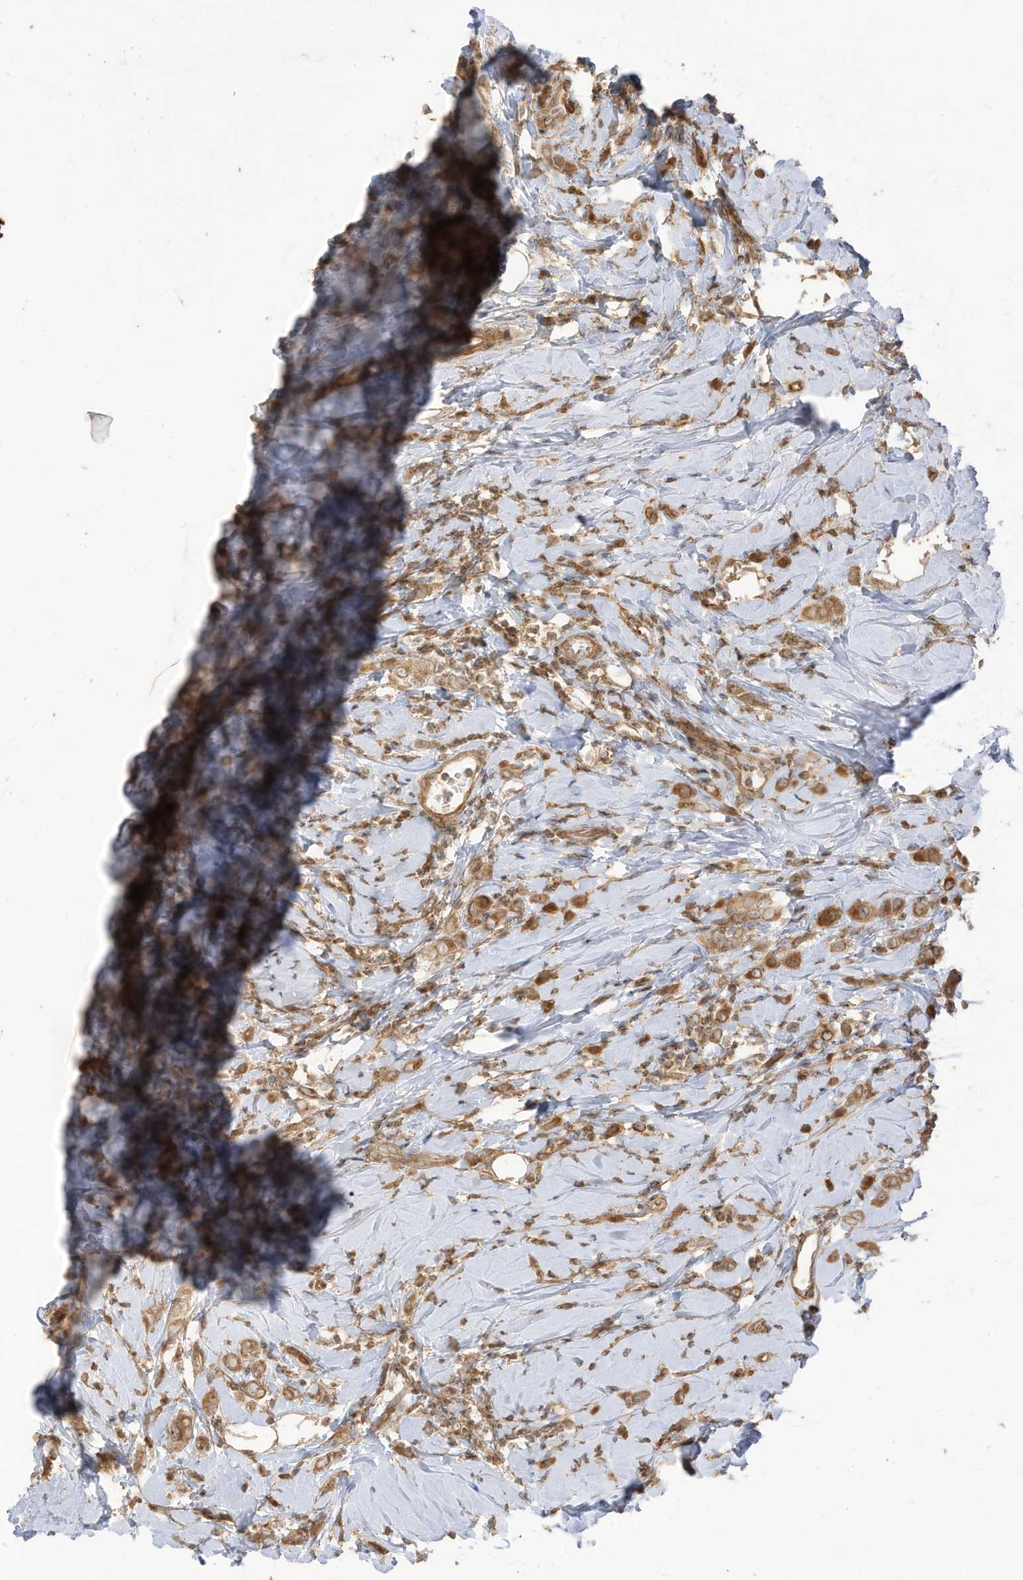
{"staining": {"intensity": "moderate", "quantity": ">75%", "location": "cytoplasmic/membranous"}, "tissue": "breast cancer", "cell_type": "Tumor cells", "image_type": "cancer", "snomed": [{"axis": "morphology", "description": "Lobular carcinoma"}, {"axis": "topography", "description": "Breast"}], "caption": "High-magnification brightfield microscopy of breast lobular carcinoma stained with DAB (3,3'-diaminobenzidine) (brown) and counterstained with hematoxylin (blue). tumor cells exhibit moderate cytoplasmic/membranous positivity is appreciated in approximately>75% of cells. Nuclei are stained in blue.", "gene": "ENTR1", "patient": {"sex": "female", "age": 47}}